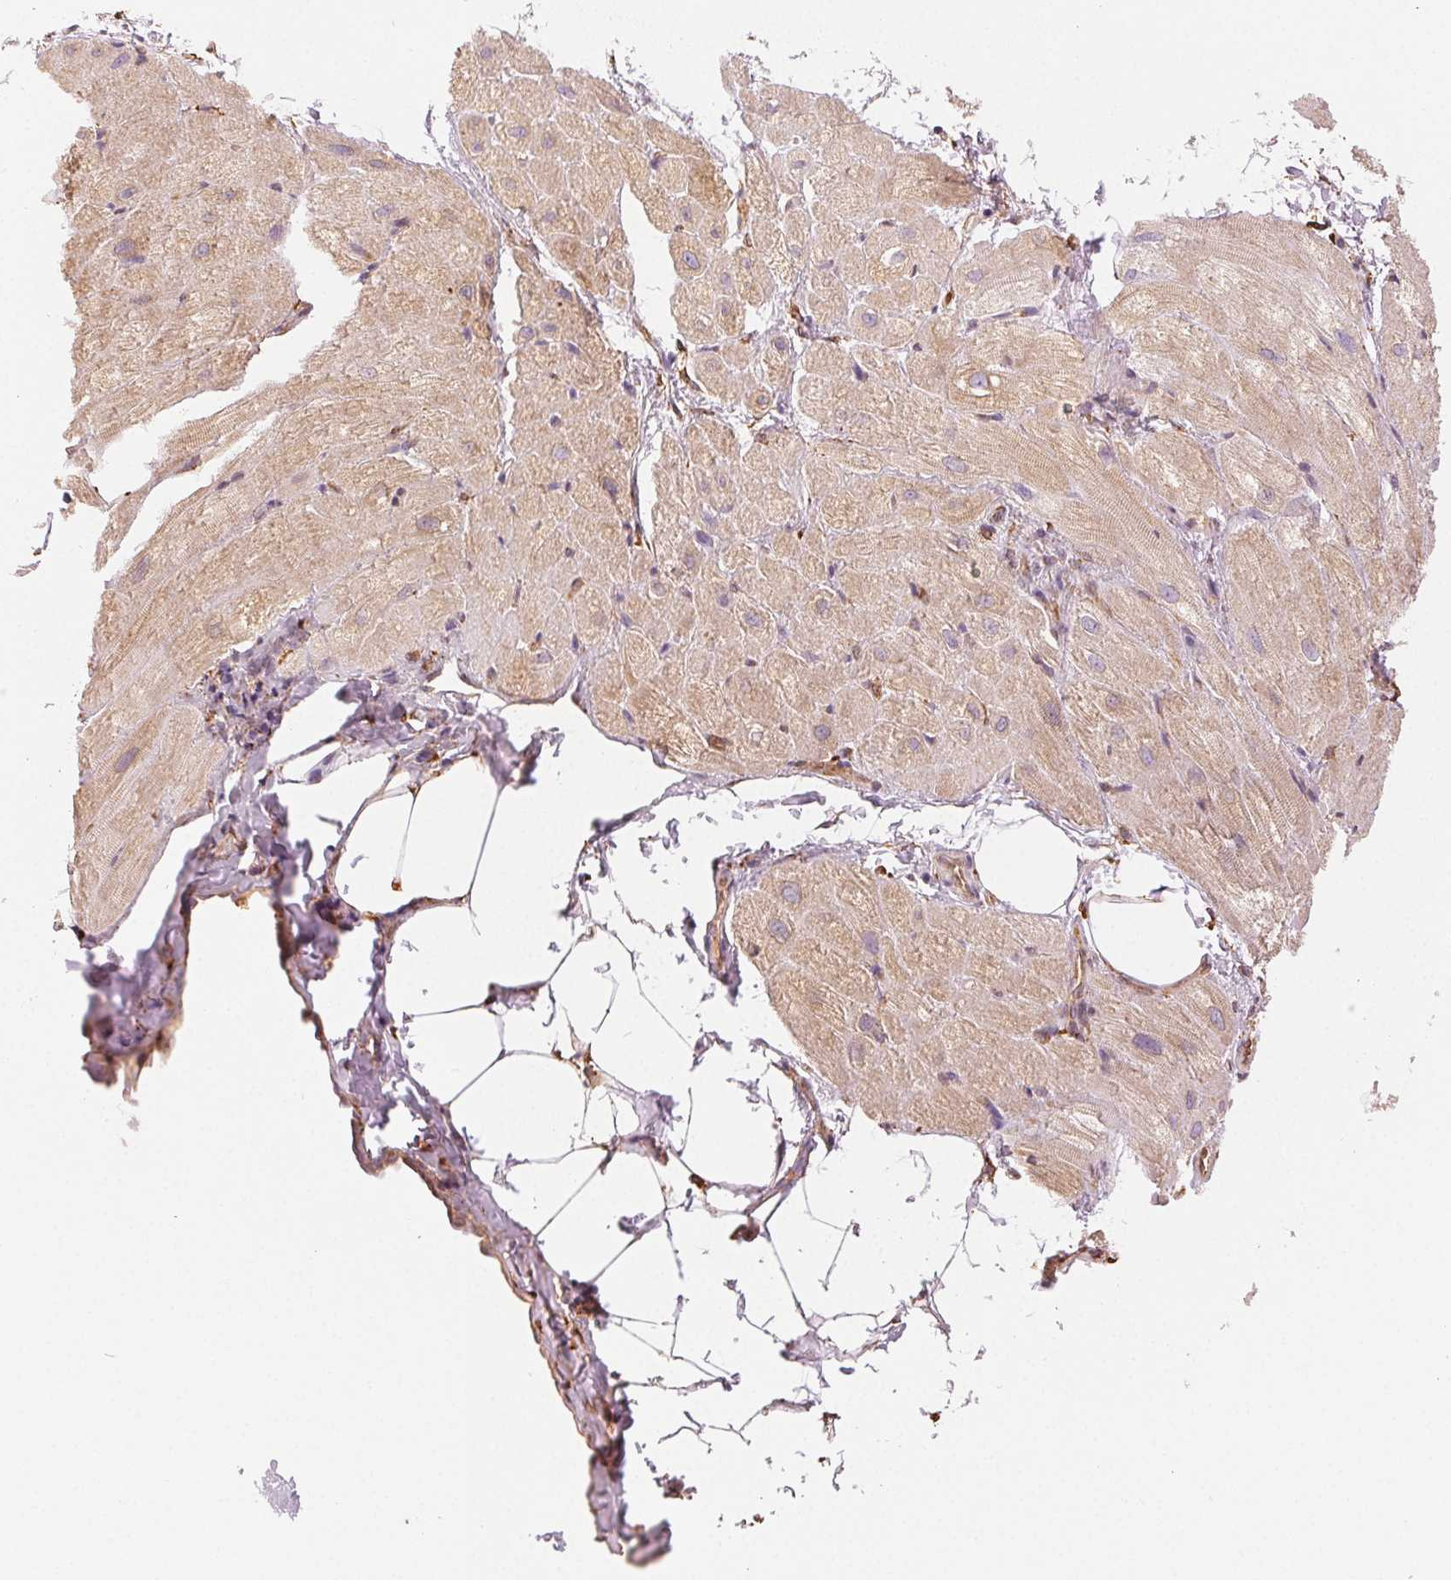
{"staining": {"intensity": "weak", "quantity": ">75%", "location": "cytoplasmic/membranous"}, "tissue": "heart muscle", "cell_type": "Cardiomyocytes", "image_type": "normal", "snomed": [{"axis": "morphology", "description": "Normal tissue, NOS"}, {"axis": "topography", "description": "Heart"}], "caption": "The image shows immunohistochemical staining of unremarkable heart muscle. There is weak cytoplasmic/membranous positivity is identified in about >75% of cardiomyocytes.", "gene": "RCN3", "patient": {"sex": "male", "age": 62}}